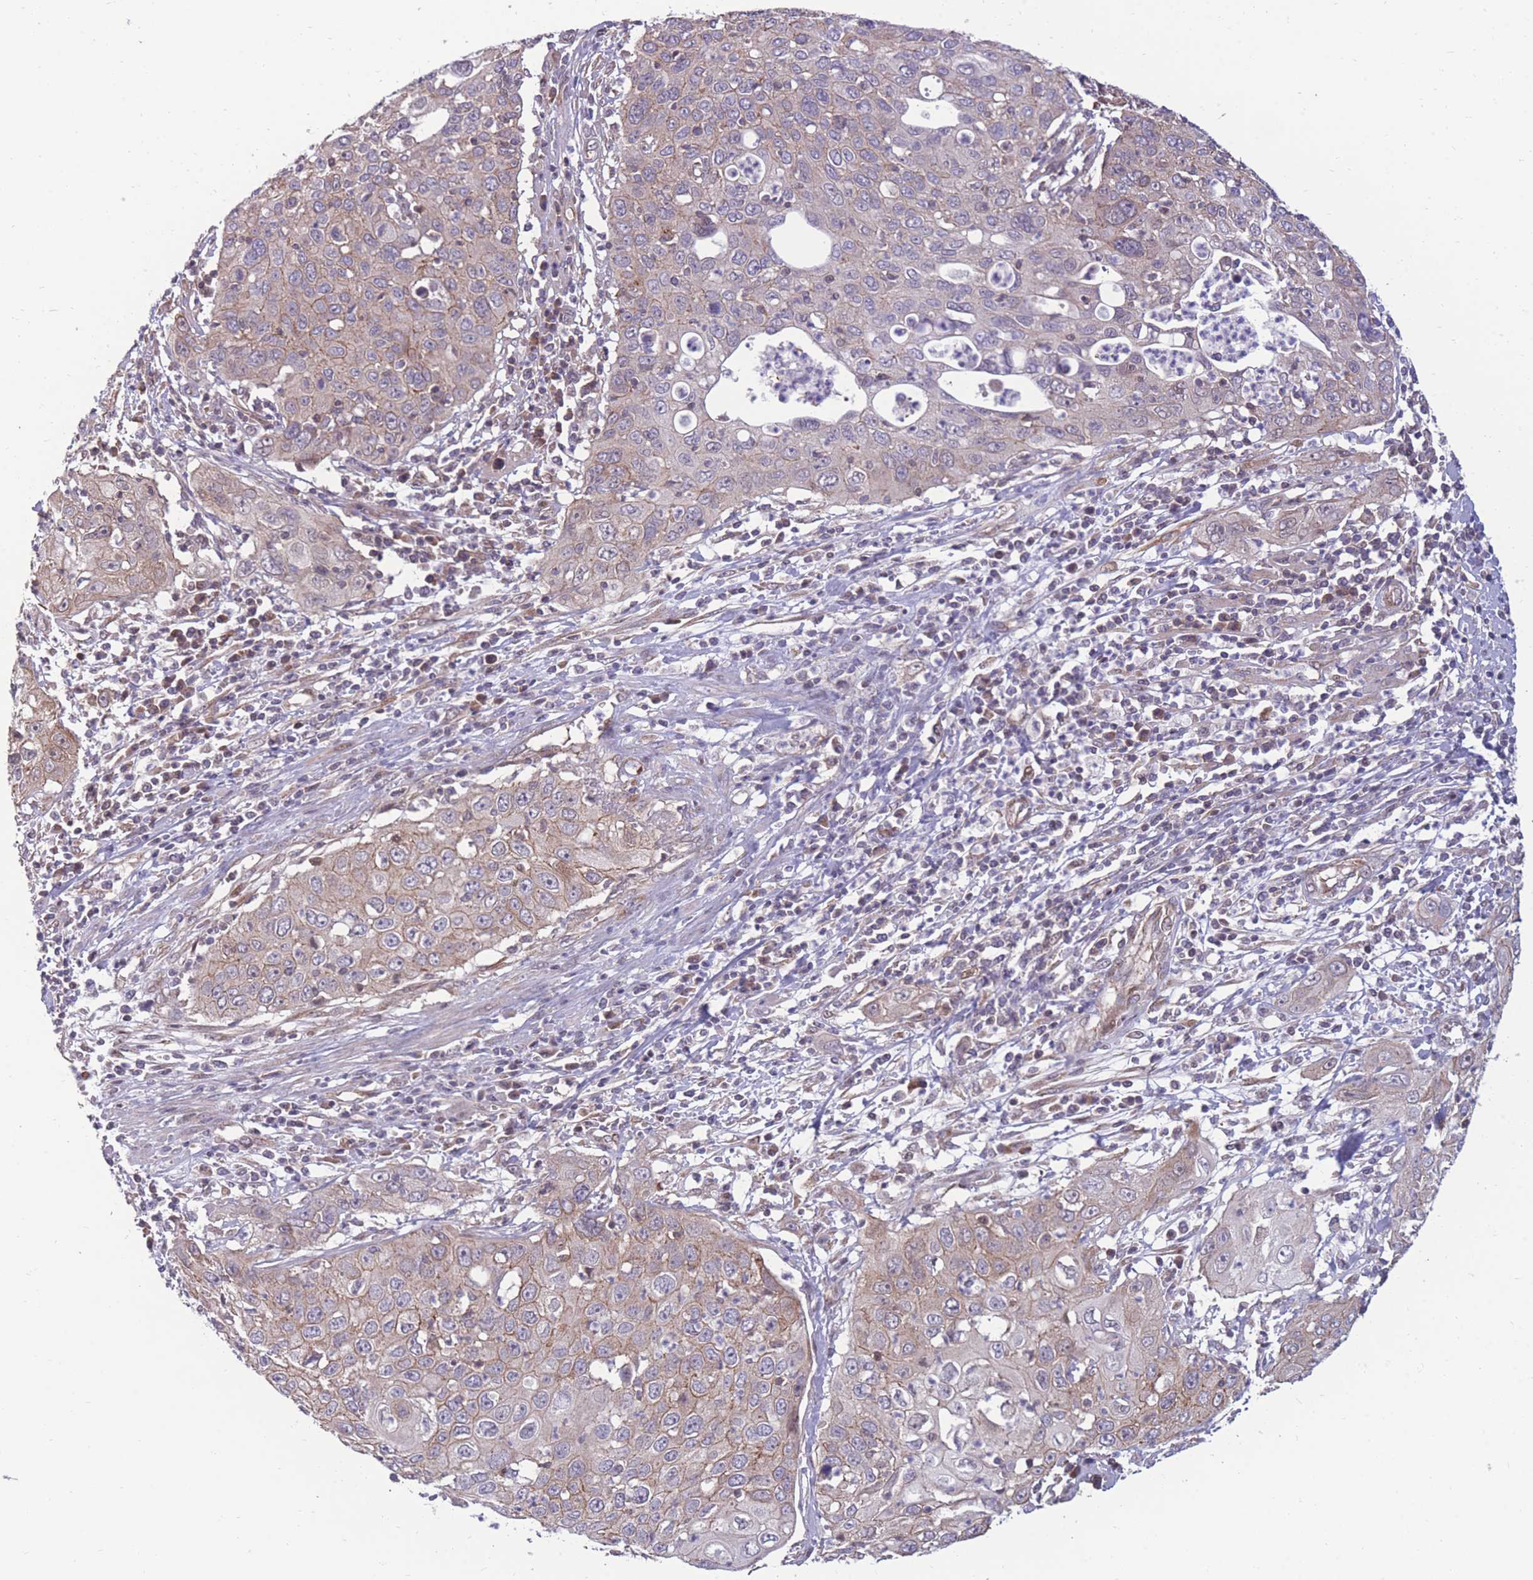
{"staining": {"intensity": "weak", "quantity": "25%-75%", "location": "cytoplasmic/membranous"}, "tissue": "cervical cancer", "cell_type": "Tumor cells", "image_type": "cancer", "snomed": [{"axis": "morphology", "description": "Squamous cell carcinoma, NOS"}, {"axis": "topography", "description": "Cervix"}], "caption": "An immunohistochemistry (IHC) micrograph of neoplastic tissue is shown. Protein staining in brown shows weak cytoplasmic/membranous positivity in cervical cancer within tumor cells. (Stains: DAB in brown, nuclei in blue, Microscopy: brightfield microscopy at high magnification).", "gene": "RIC8A", "patient": {"sex": "female", "age": 36}}